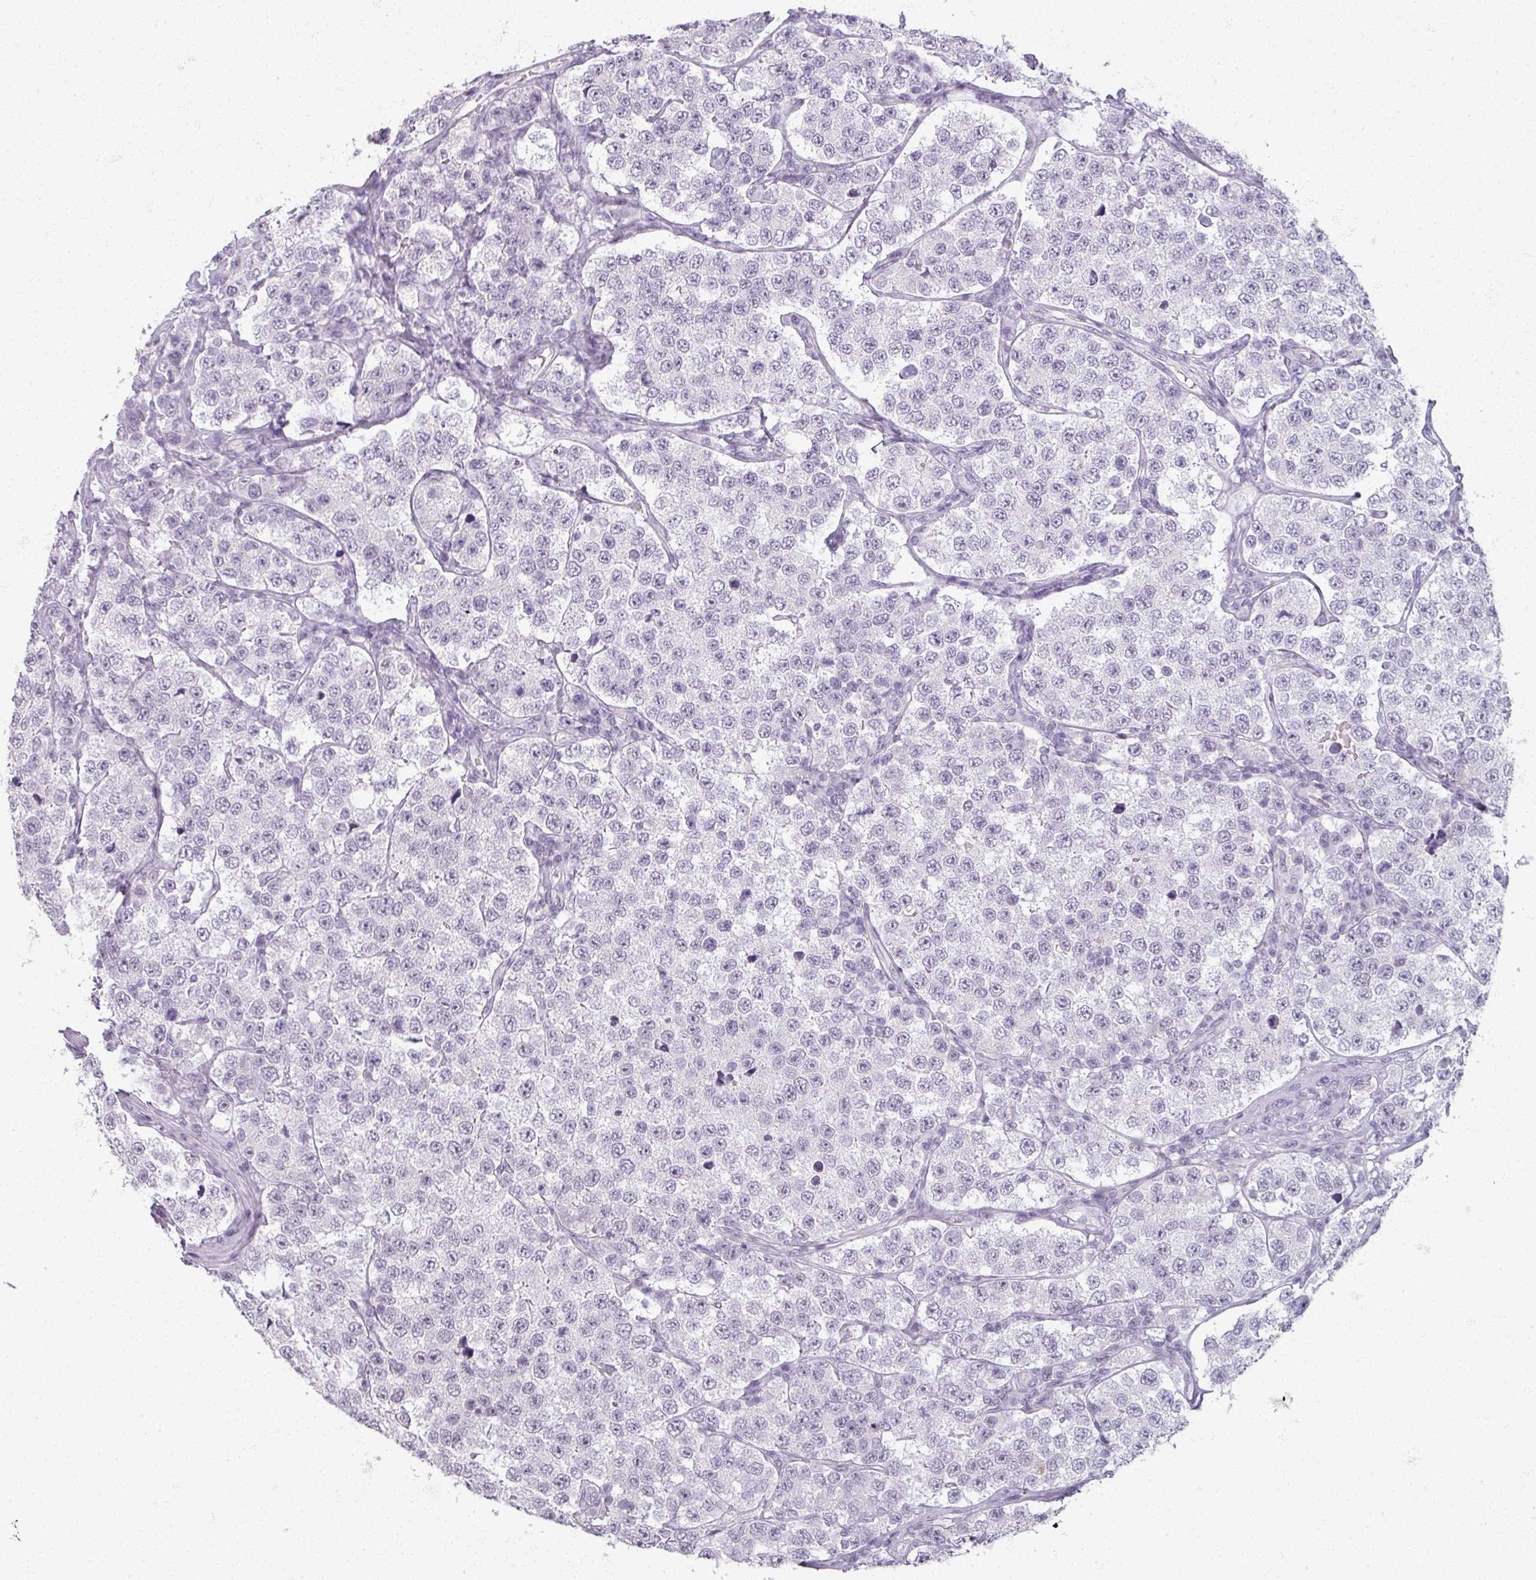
{"staining": {"intensity": "negative", "quantity": "none", "location": "none"}, "tissue": "testis cancer", "cell_type": "Tumor cells", "image_type": "cancer", "snomed": [{"axis": "morphology", "description": "Seminoma, NOS"}, {"axis": "topography", "description": "Testis"}], "caption": "The immunohistochemistry histopathology image has no significant expression in tumor cells of testis seminoma tissue.", "gene": "RFPL2", "patient": {"sex": "male", "age": 34}}